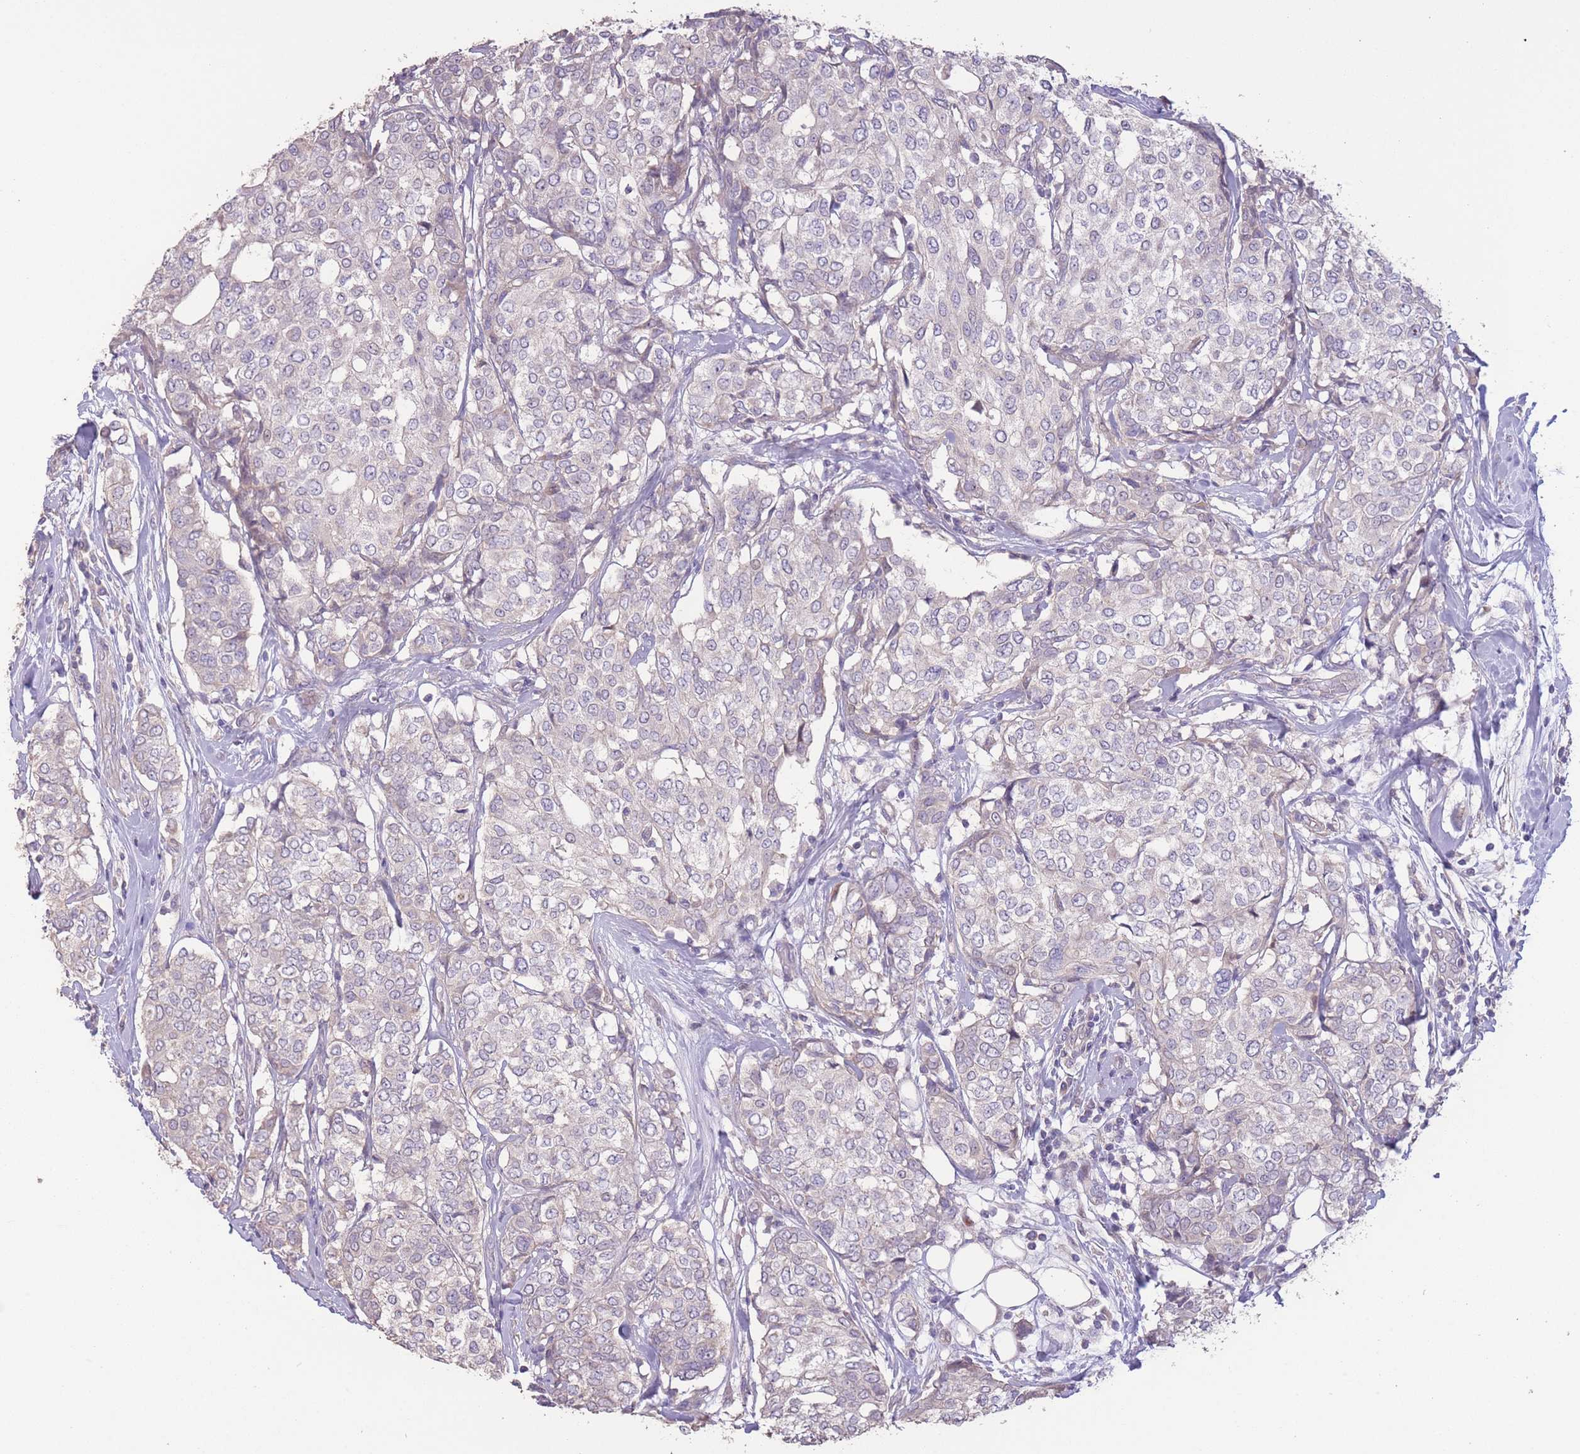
{"staining": {"intensity": "negative", "quantity": "none", "location": "none"}, "tissue": "breast cancer", "cell_type": "Tumor cells", "image_type": "cancer", "snomed": [{"axis": "morphology", "description": "Lobular carcinoma"}, {"axis": "topography", "description": "Breast"}], "caption": "High power microscopy image of an immunohistochemistry micrograph of lobular carcinoma (breast), revealing no significant expression in tumor cells.", "gene": "RSPH10B", "patient": {"sex": "female", "age": 51}}